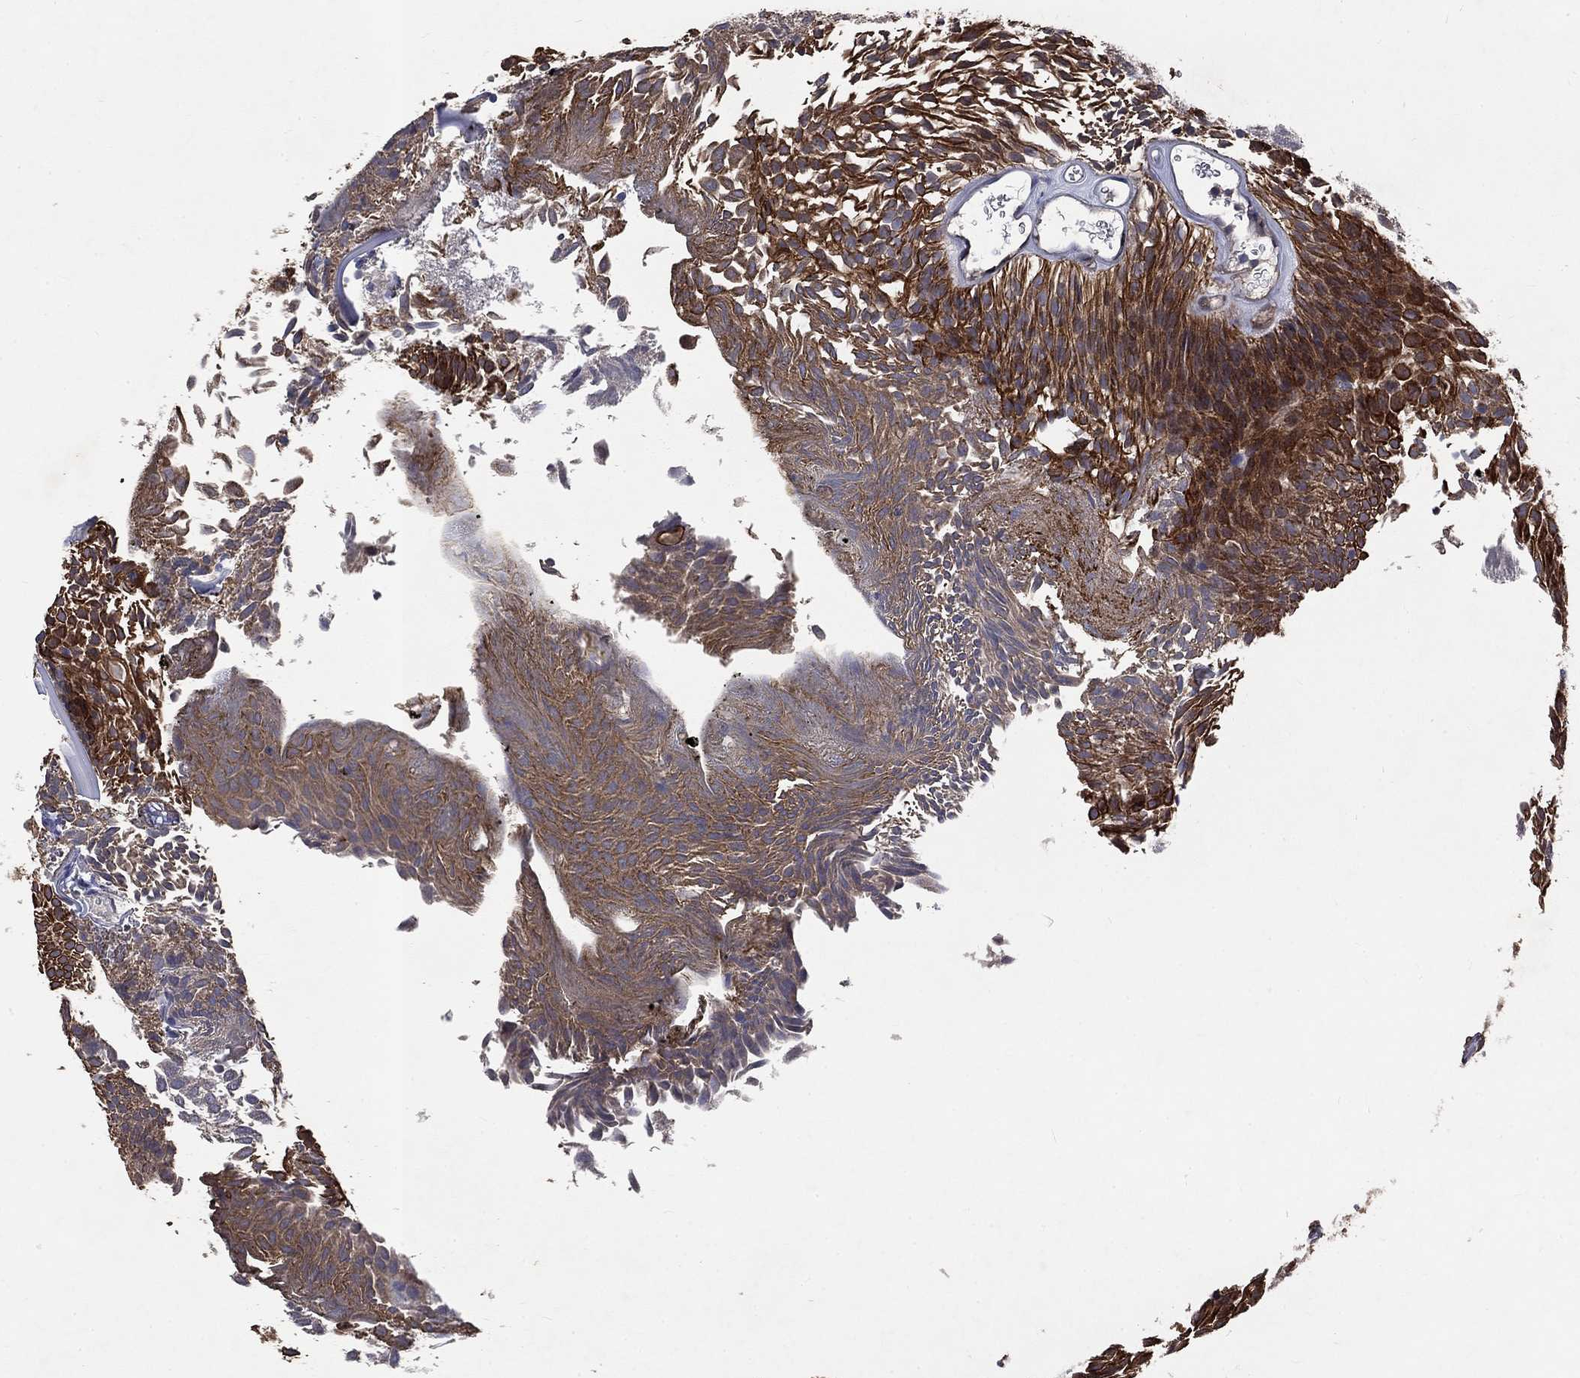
{"staining": {"intensity": "strong", "quantity": "25%-75%", "location": "cytoplasmic/membranous"}, "tissue": "urothelial cancer", "cell_type": "Tumor cells", "image_type": "cancer", "snomed": [{"axis": "morphology", "description": "Urothelial carcinoma, Low grade"}, {"axis": "topography", "description": "Urinary bladder"}], "caption": "Human urothelial carcinoma (low-grade) stained with a protein marker demonstrates strong staining in tumor cells.", "gene": "CHST5", "patient": {"sex": "male", "age": 52}}